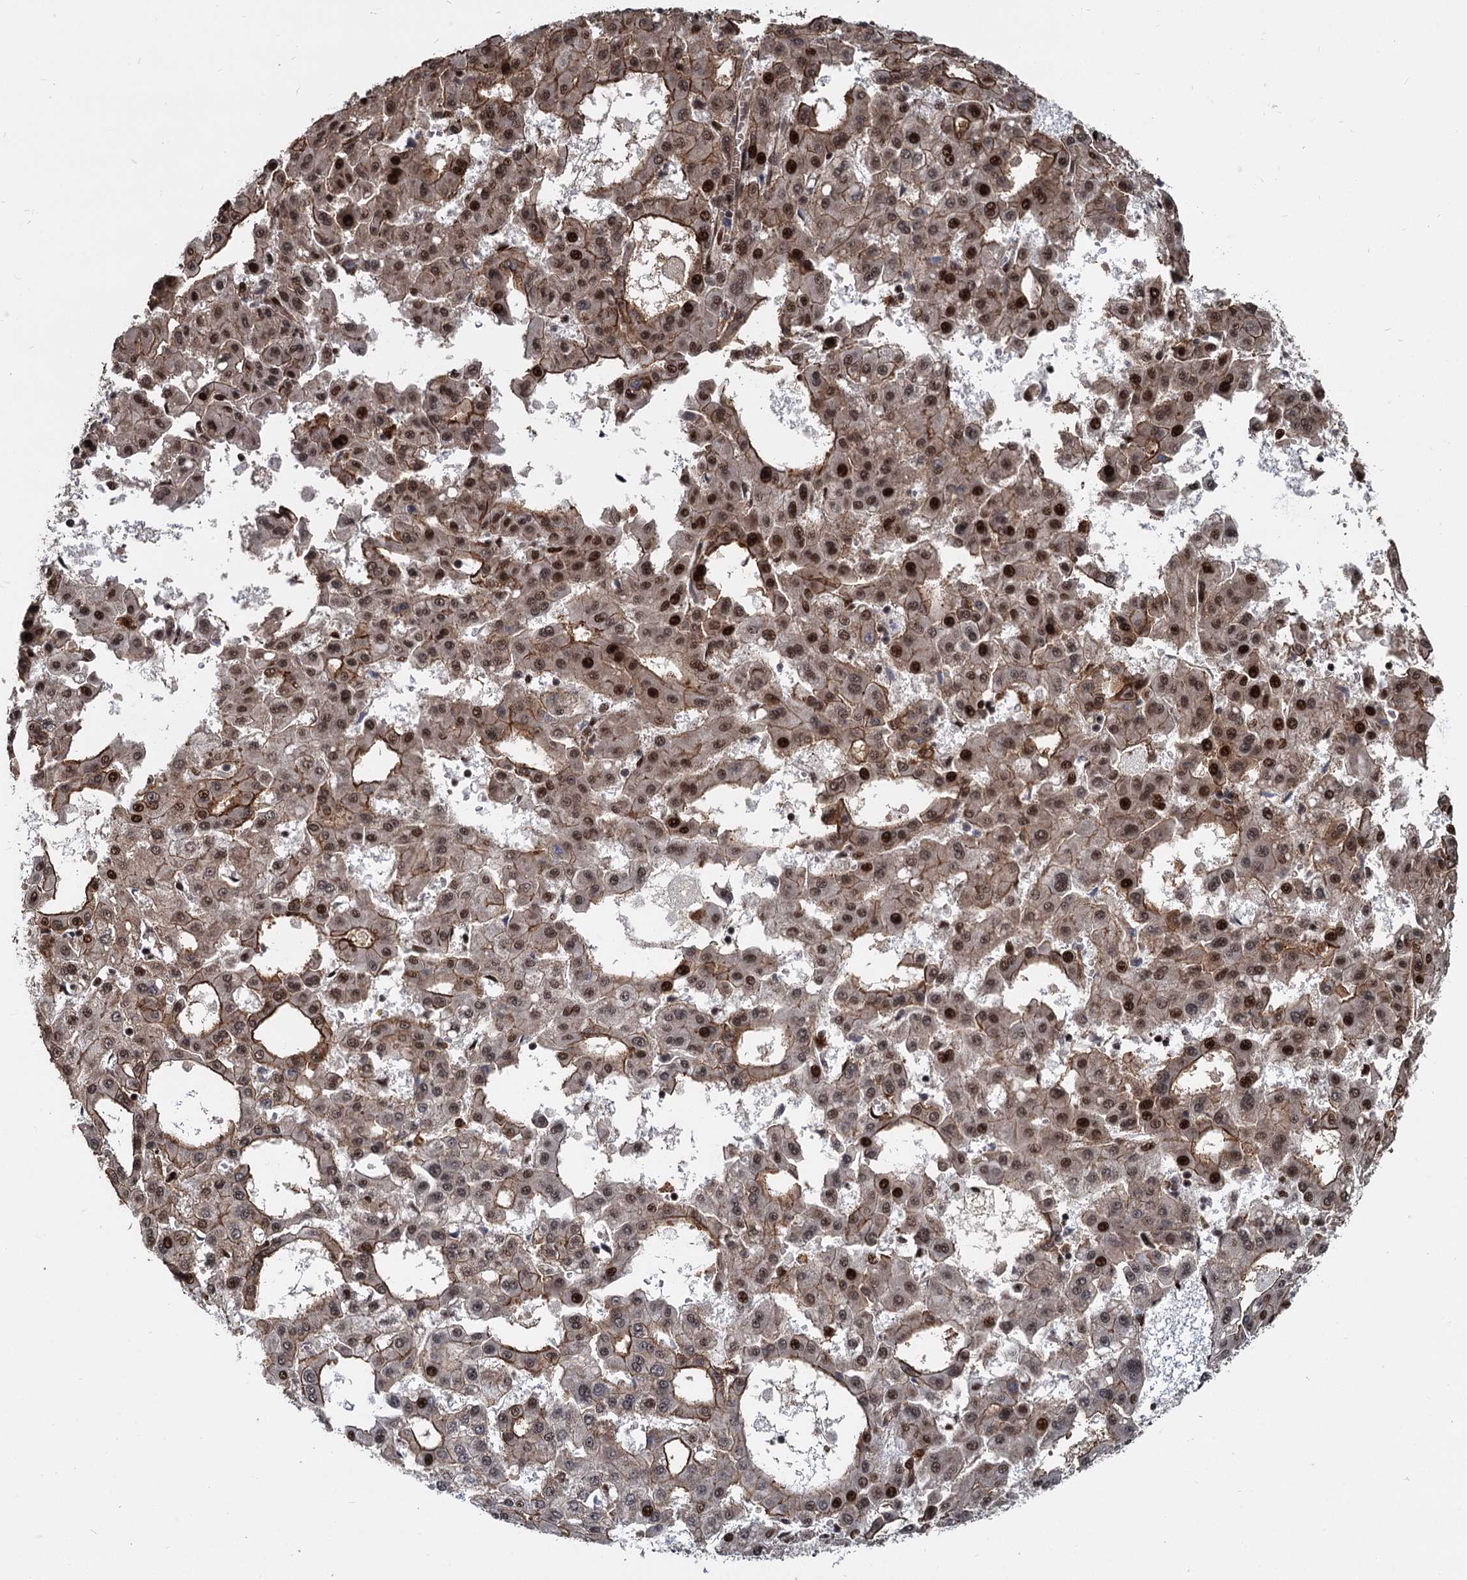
{"staining": {"intensity": "moderate", "quantity": ">75%", "location": "cytoplasmic/membranous,nuclear"}, "tissue": "liver cancer", "cell_type": "Tumor cells", "image_type": "cancer", "snomed": [{"axis": "morphology", "description": "Carcinoma, Hepatocellular, NOS"}, {"axis": "topography", "description": "Liver"}], "caption": "Protein expression analysis of liver cancer (hepatocellular carcinoma) exhibits moderate cytoplasmic/membranous and nuclear staining in about >75% of tumor cells.", "gene": "ANKRD49", "patient": {"sex": "male", "age": 47}}